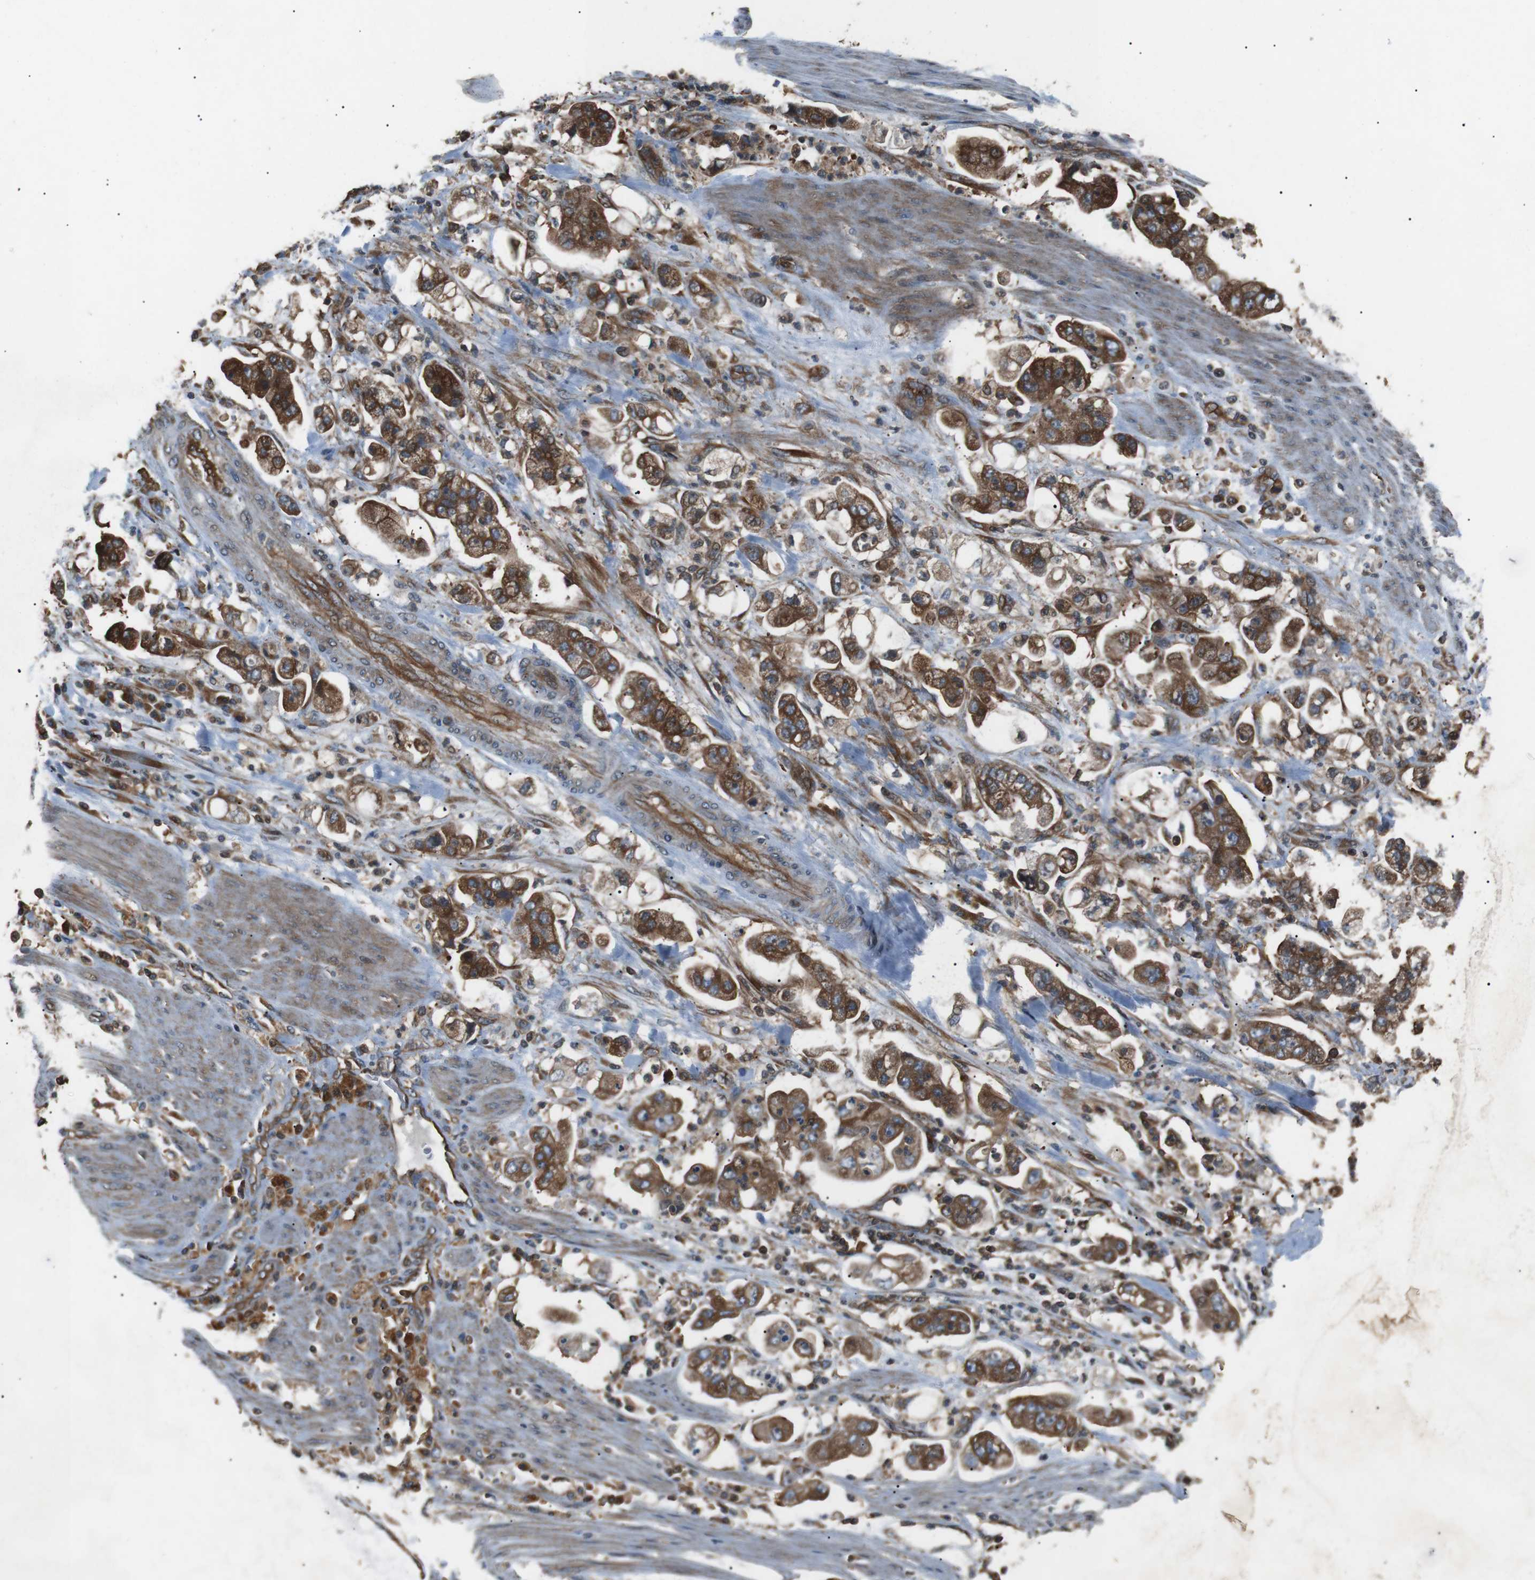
{"staining": {"intensity": "moderate", "quantity": ">75%", "location": "cytoplasmic/membranous"}, "tissue": "stomach cancer", "cell_type": "Tumor cells", "image_type": "cancer", "snomed": [{"axis": "morphology", "description": "Adenocarcinoma, NOS"}, {"axis": "topography", "description": "Stomach"}], "caption": "High-magnification brightfield microscopy of stomach adenocarcinoma stained with DAB (brown) and counterstained with hematoxylin (blue). tumor cells exhibit moderate cytoplasmic/membranous positivity is seen in approximately>75% of cells.", "gene": "GPR161", "patient": {"sex": "male", "age": 62}}